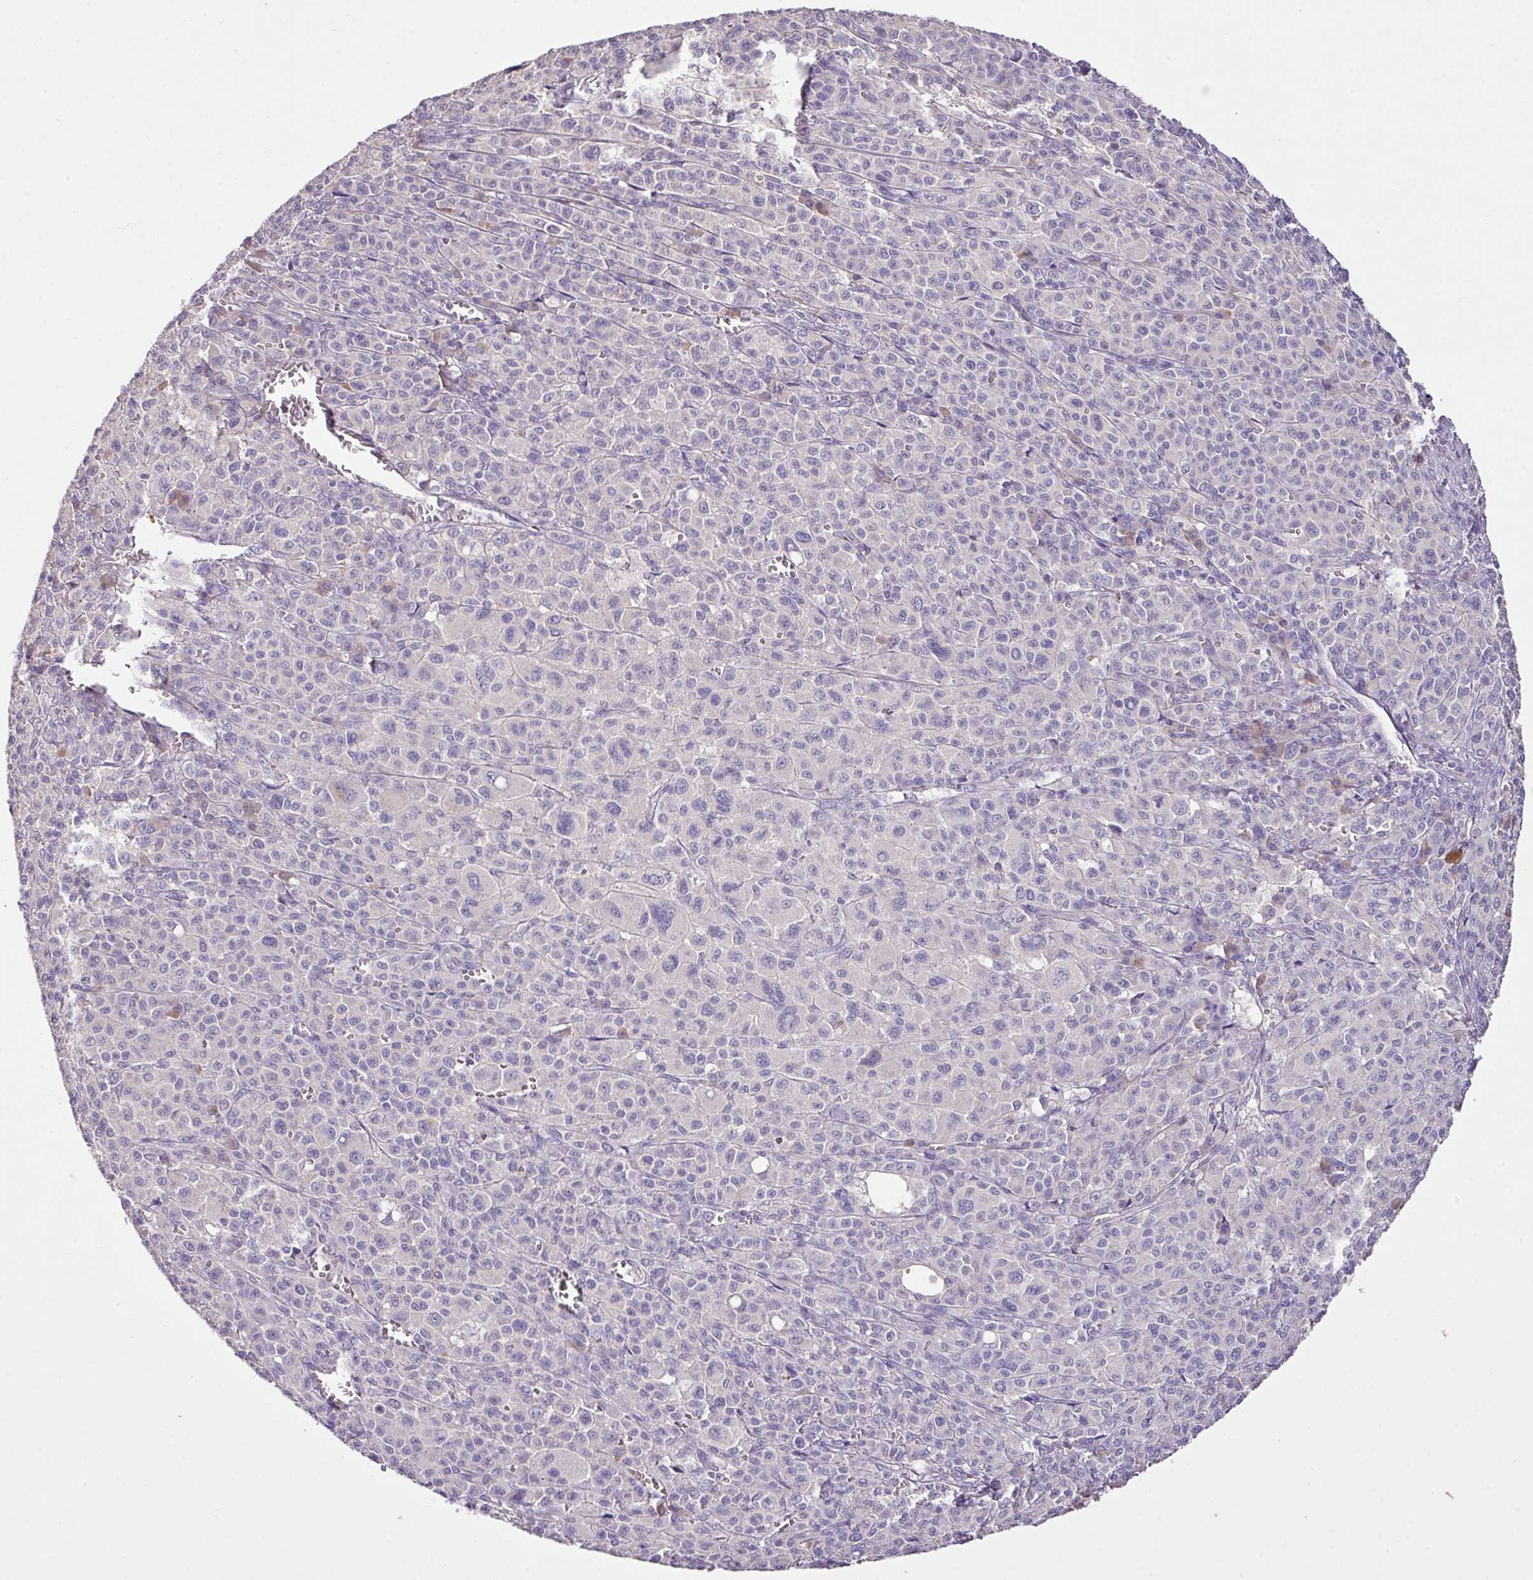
{"staining": {"intensity": "negative", "quantity": "none", "location": "none"}, "tissue": "melanoma", "cell_type": "Tumor cells", "image_type": "cancer", "snomed": [{"axis": "morphology", "description": "Malignant melanoma, Metastatic site"}, {"axis": "topography", "description": "Skin"}], "caption": "Immunohistochemistry (IHC) photomicrograph of human malignant melanoma (metastatic site) stained for a protein (brown), which exhibits no staining in tumor cells. The staining was performed using DAB (3,3'-diaminobenzidine) to visualize the protein expression in brown, while the nuclei were stained in blue with hematoxylin (Magnification: 20x).", "gene": "OR6C6", "patient": {"sex": "female", "age": 74}}